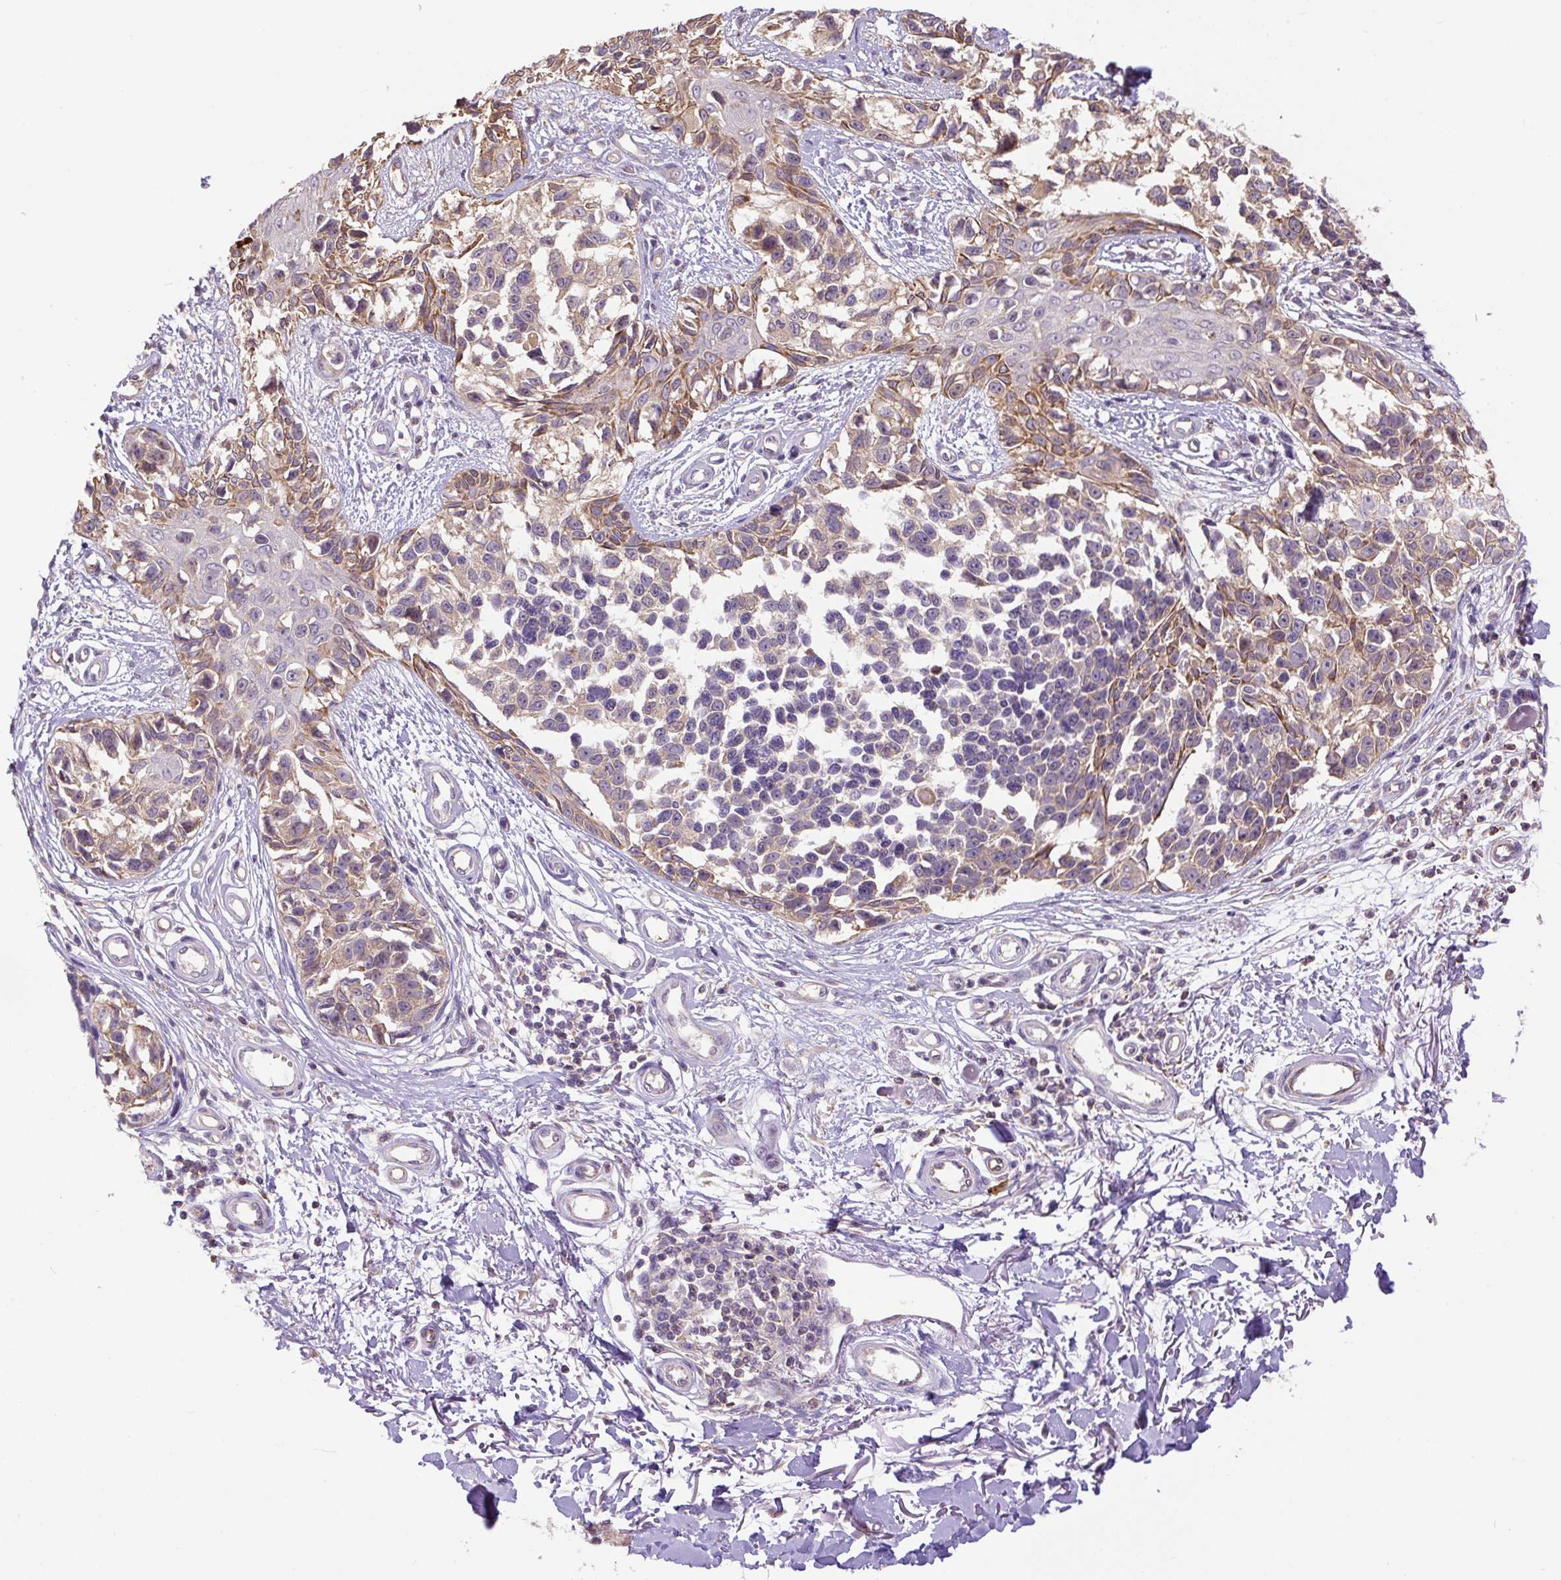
{"staining": {"intensity": "moderate", "quantity": "25%-75%", "location": "cytoplasmic/membranous"}, "tissue": "melanoma", "cell_type": "Tumor cells", "image_type": "cancer", "snomed": [{"axis": "morphology", "description": "Malignant melanoma, NOS"}, {"axis": "topography", "description": "Skin"}], "caption": "Immunohistochemistry (DAB (3,3'-diaminobenzidine)) staining of malignant melanoma shows moderate cytoplasmic/membranous protein staining in about 25%-75% of tumor cells.", "gene": "PPME1", "patient": {"sex": "male", "age": 73}}